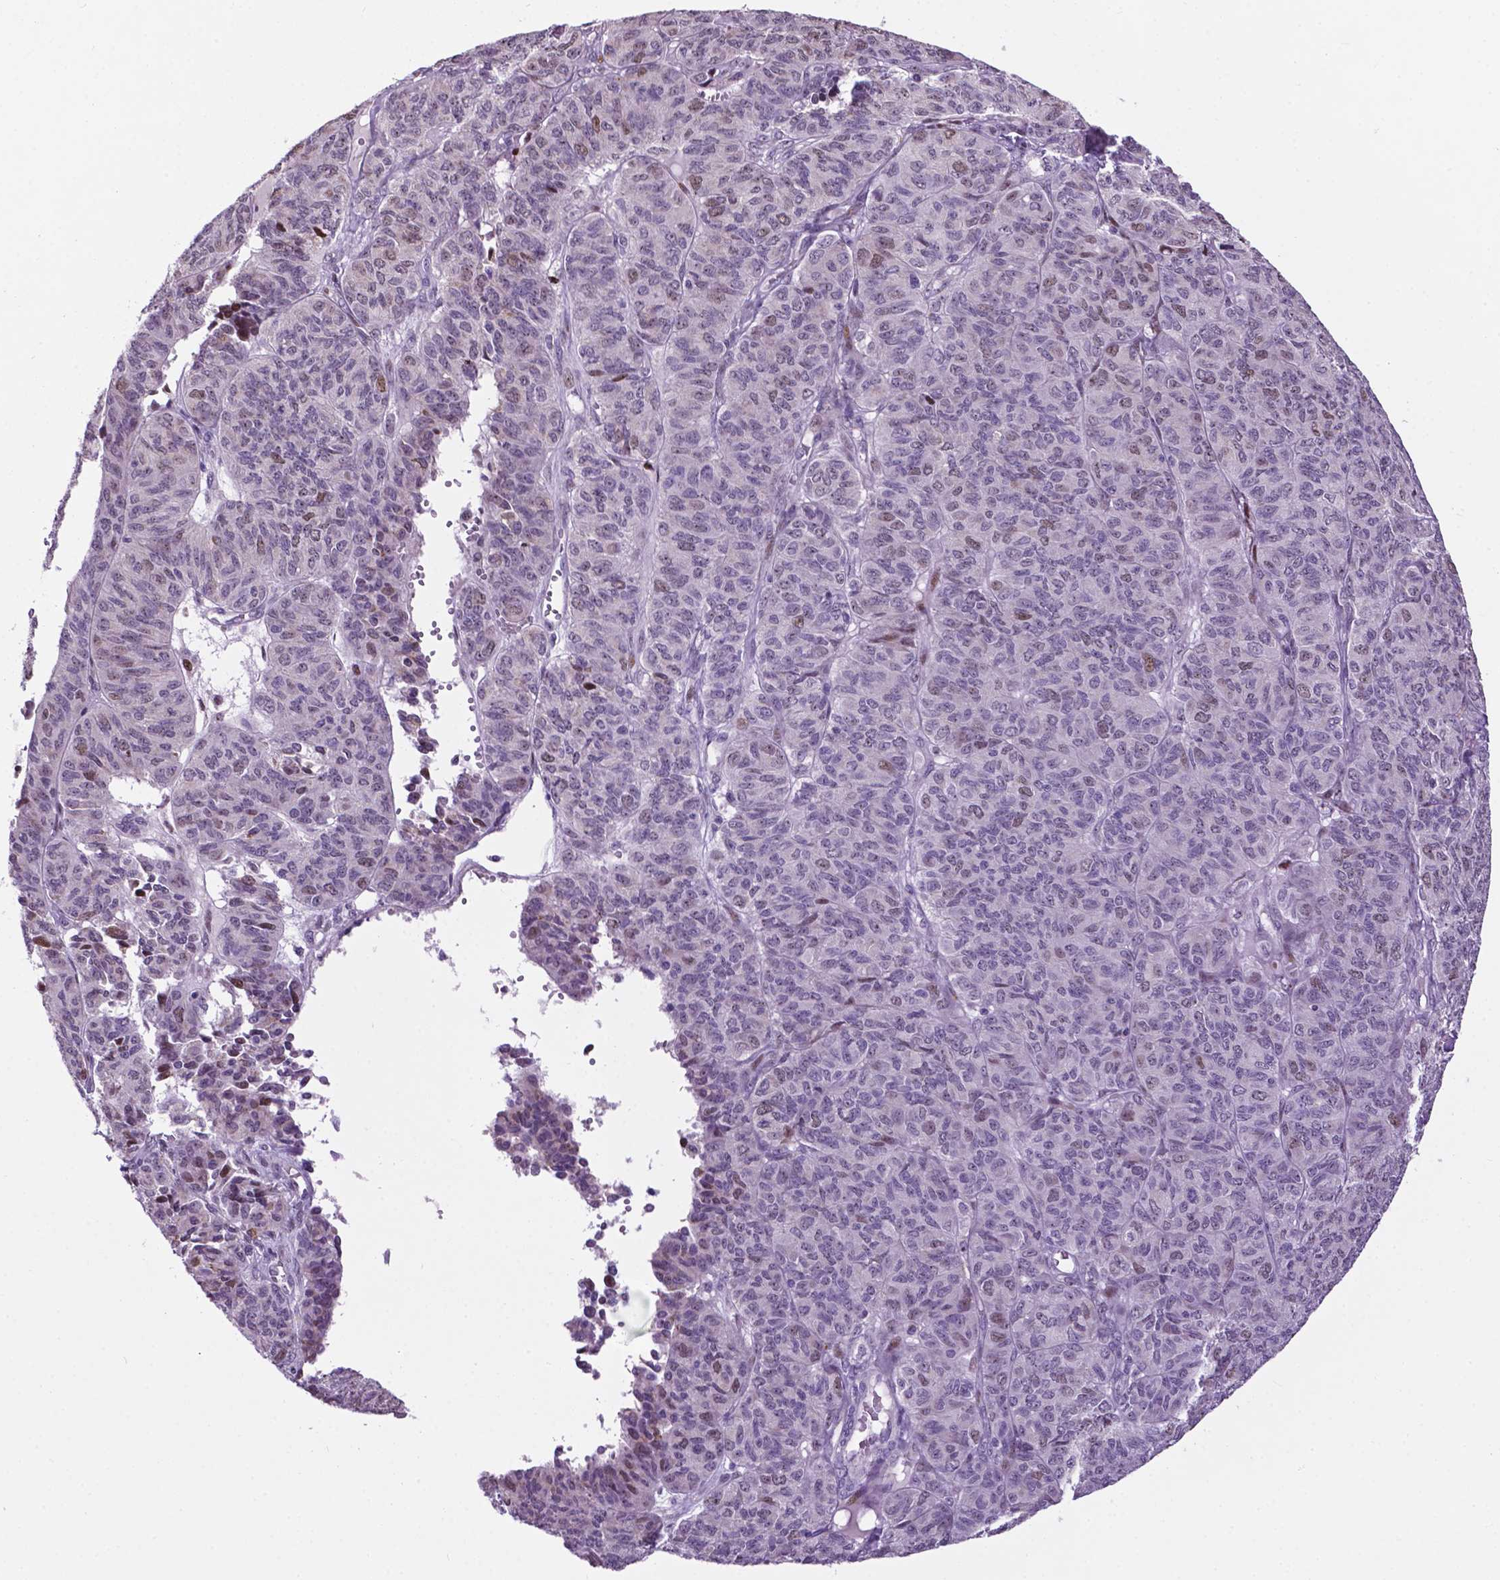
{"staining": {"intensity": "weak", "quantity": "<25%", "location": "nuclear"}, "tissue": "ovarian cancer", "cell_type": "Tumor cells", "image_type": "cancer", "snomed": [{"axis": "morphology", "description": "Carcinoma, endometroid"}, {"axis": "topography", "description": "Ovary"}], "caption": "A photomicrograph of human ovarian cancer is negative for staining in tumor cells. (DAB immunohistochemistry (IHC) visualized using brightfield microscopy, high magnification).", "gene": "SMAD3", "patient": {"sex": "female", "age": 80}}